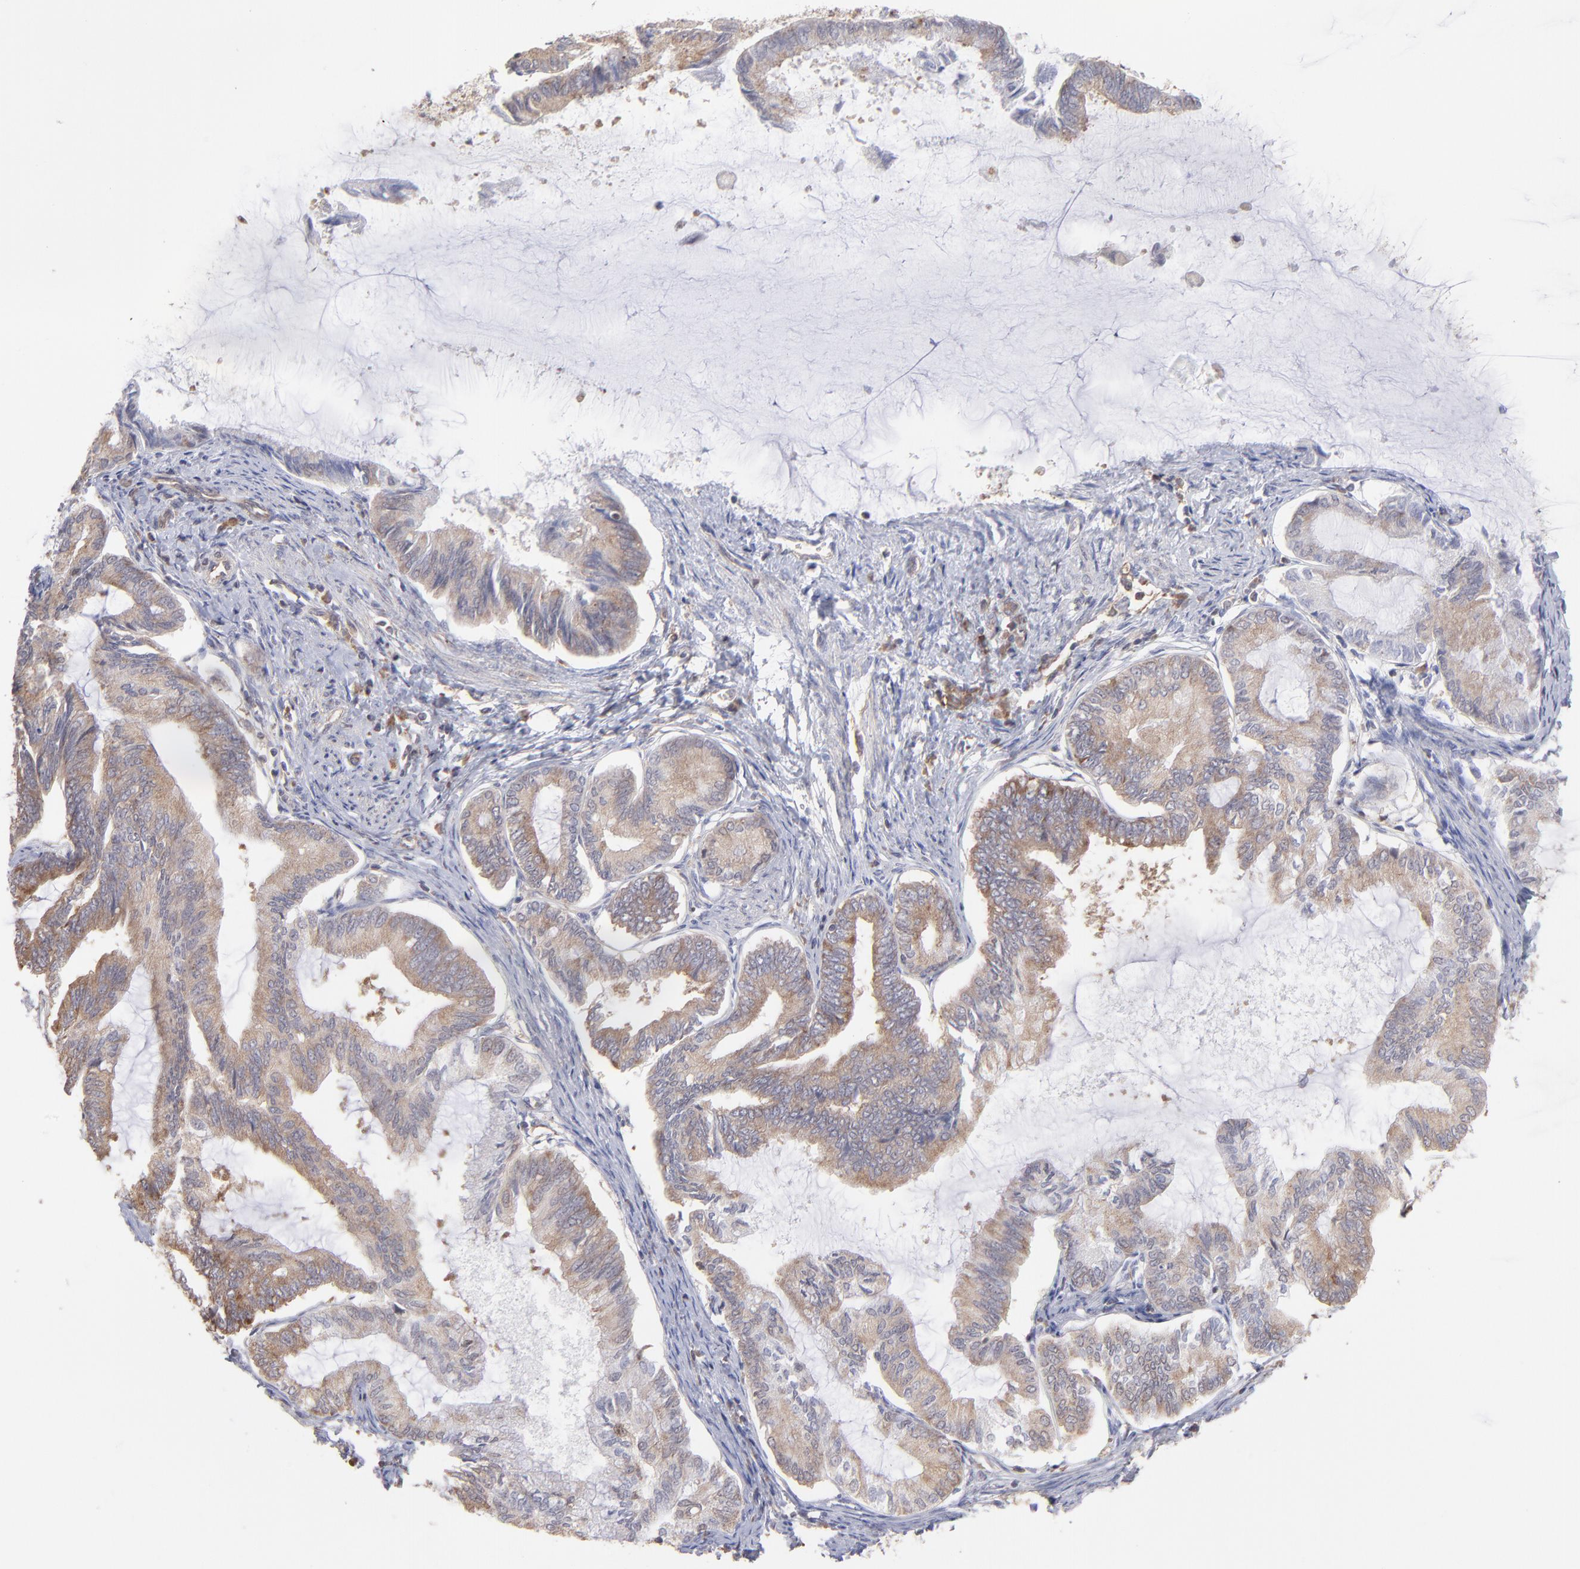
{"staining": {"intensity": "weak", "quantity": ">75%", "location": "cytoplasmic/membranous"}, "tissue": "endometrial cancer", "cell_type": "Tumor cells", "image_type": "cancer", "snomed": [{"axis": "morphology", "description": "Adenocarcinoma, NOS"}, {"axis": "topography", "description": "Endometrium"}], "caption": "Immunohistochemistry staining of endometrial cancer, which displays low levels of weak cytoplasmic/membranous staining in about >75% of tumor cells indicating weak cytoplasmic/membranous protein positivity. The staining was performed using DAB (brown) for protein detection and nuclei were counterstained in hematoxylin (blue).", "gene": "MAPRE1", "patient": {"sex": "female", "age": 86}}